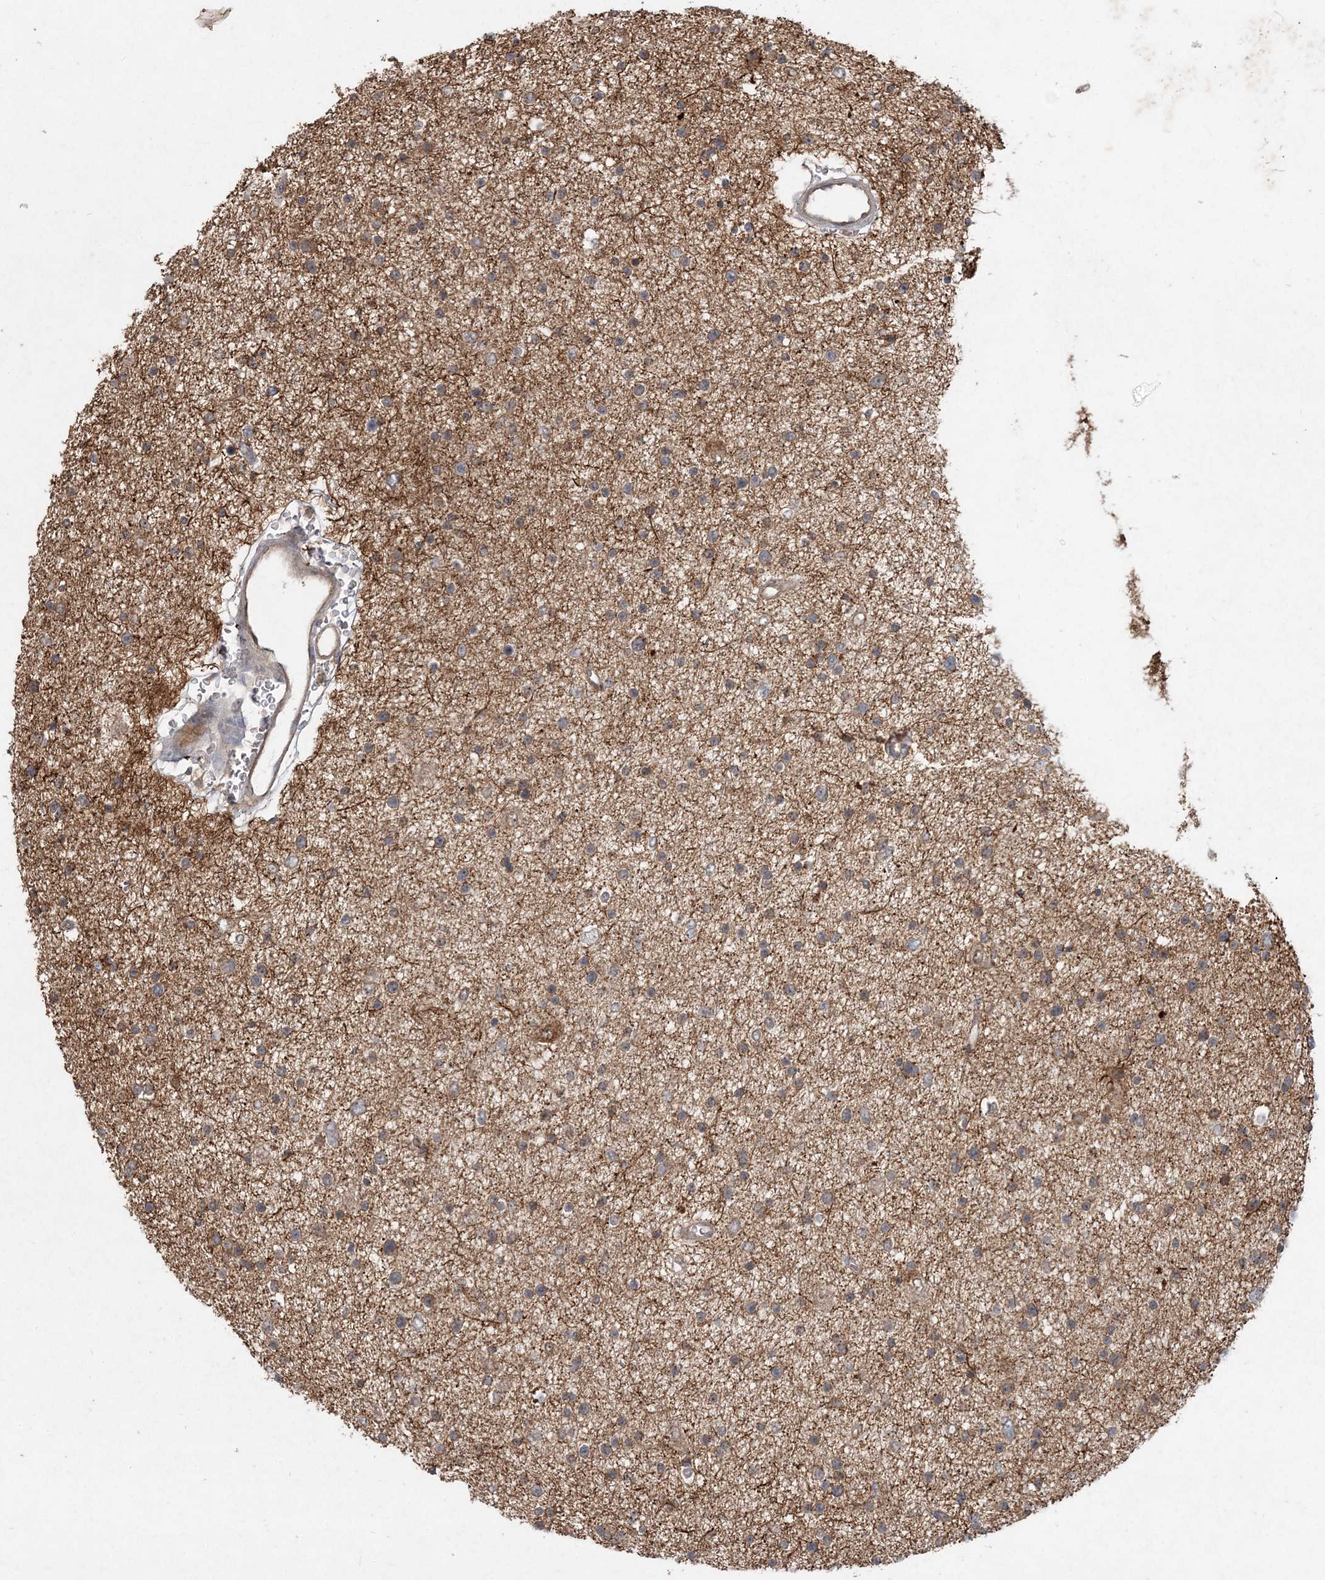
{"staining": {"intensity": "weak", "quantity": ">75%", "location": "cytoplasmic/membranous"}, "tissue": "glioma", "cell_type": "Tumor cells", "image_type": "cancer", "snomed": [{"axis": "morphology", "description": "Glioma, malignant, Low grade"}, {"axis": "topography", "description": "Brain"}], "caption": "Protein expression analysis of glioma displays weak cytoplasmic/membranous positivity in about >75% of tumor cells.", "gene": "SPRY1", "patient": {"sex": "female", "age": 37}}